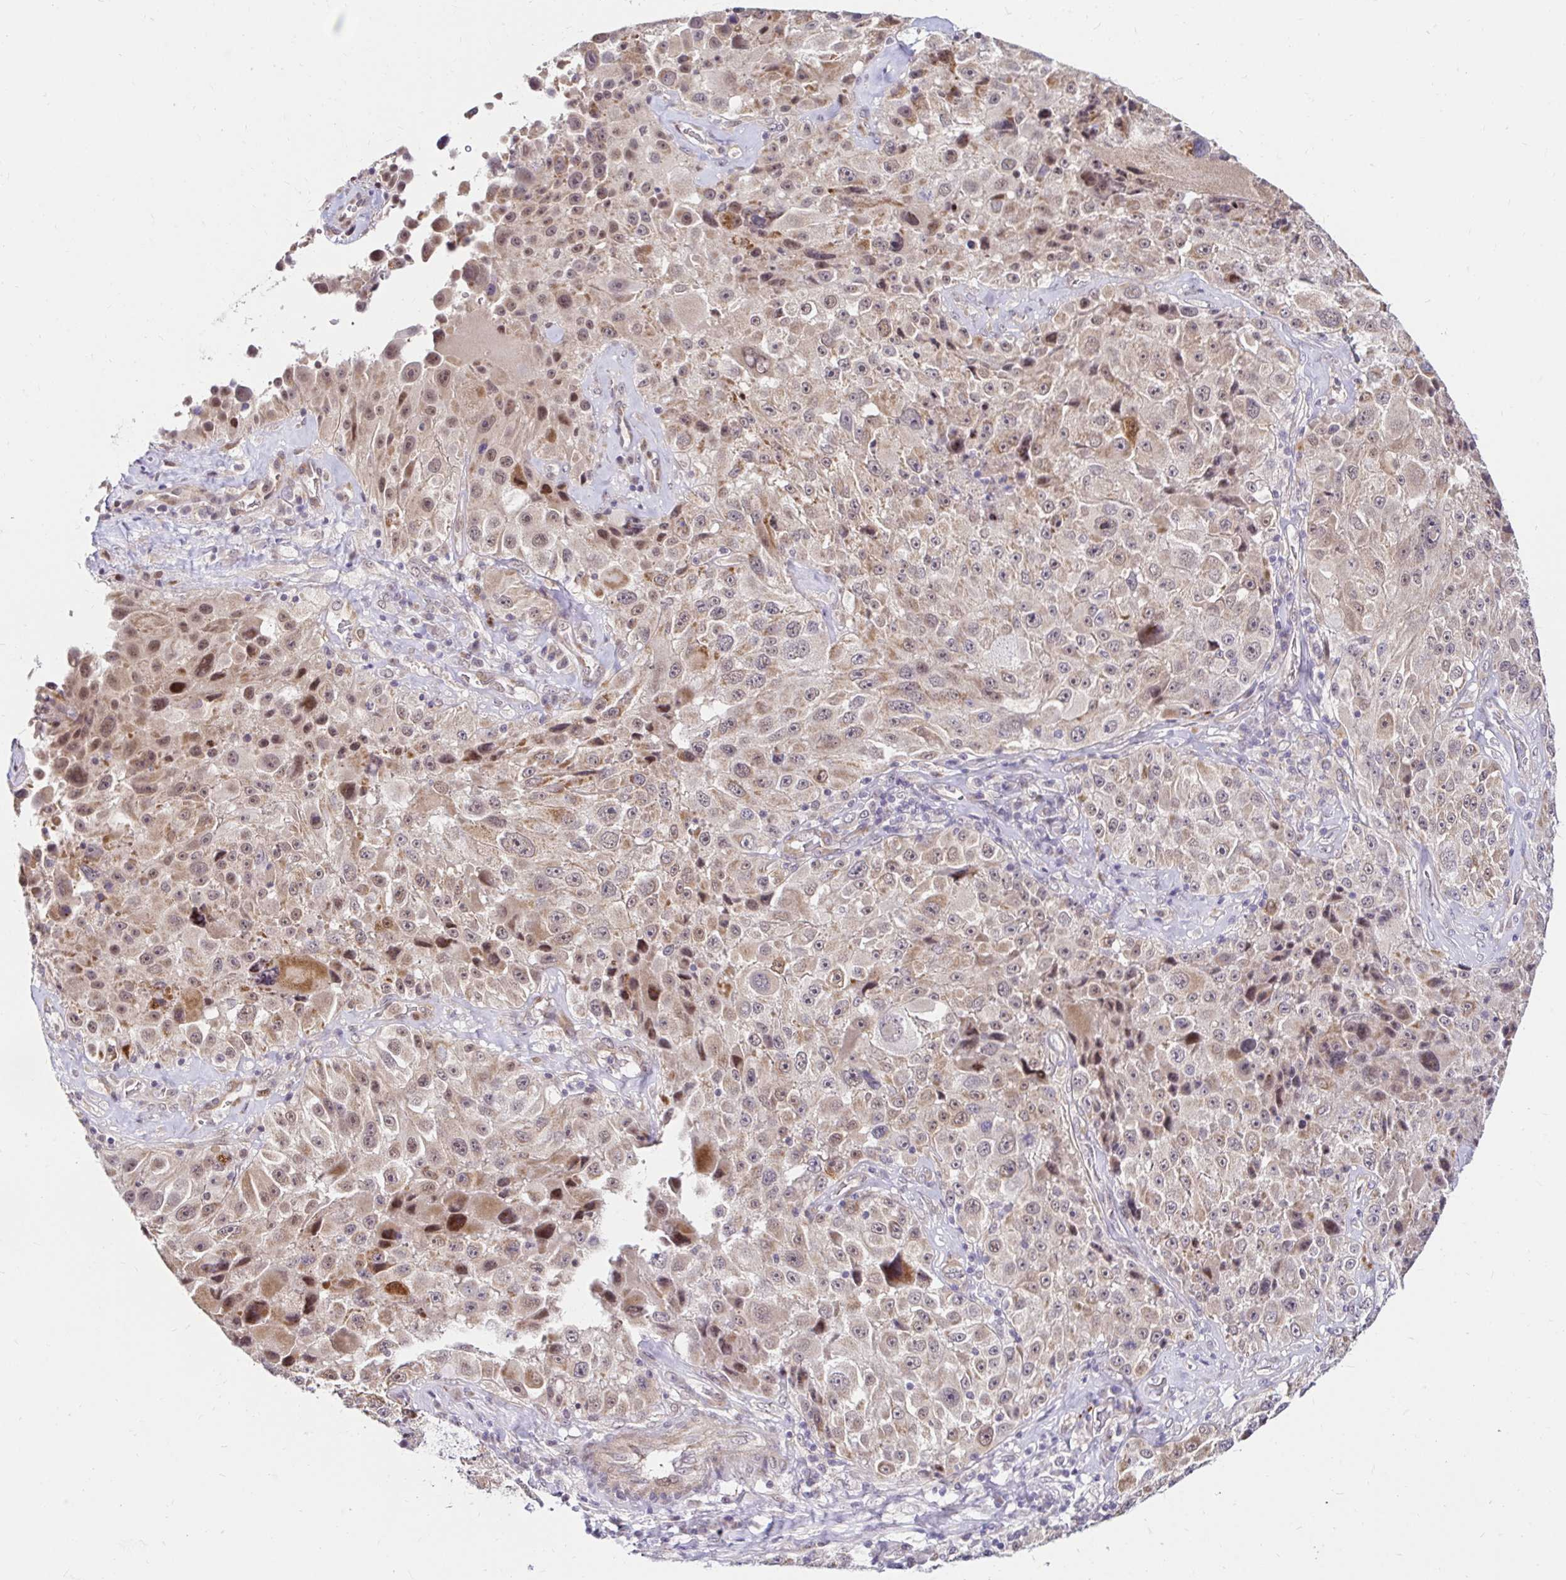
{"staining": {"intensity": "weak", "quantity": "25%-75%", "location": "cytoplasmic/membranous,nuclear"}, "tissue": "melanoma", "cell_type": "Tumor cells", "image_type": "cancer", "snomed": [{"axis": "morphology", "description": "Malignant melanoma, Metastatic site"}, {"axis": "topography", "description": "Lymph node"}], "caption": "Melanoma stained with IHC displays weak cytoplasmic/membranous and nuclear staining in about 25%-75% of tumor cells.", "gene": "GUCY1A1", "patient": {"sex": "male", "age": 62}}